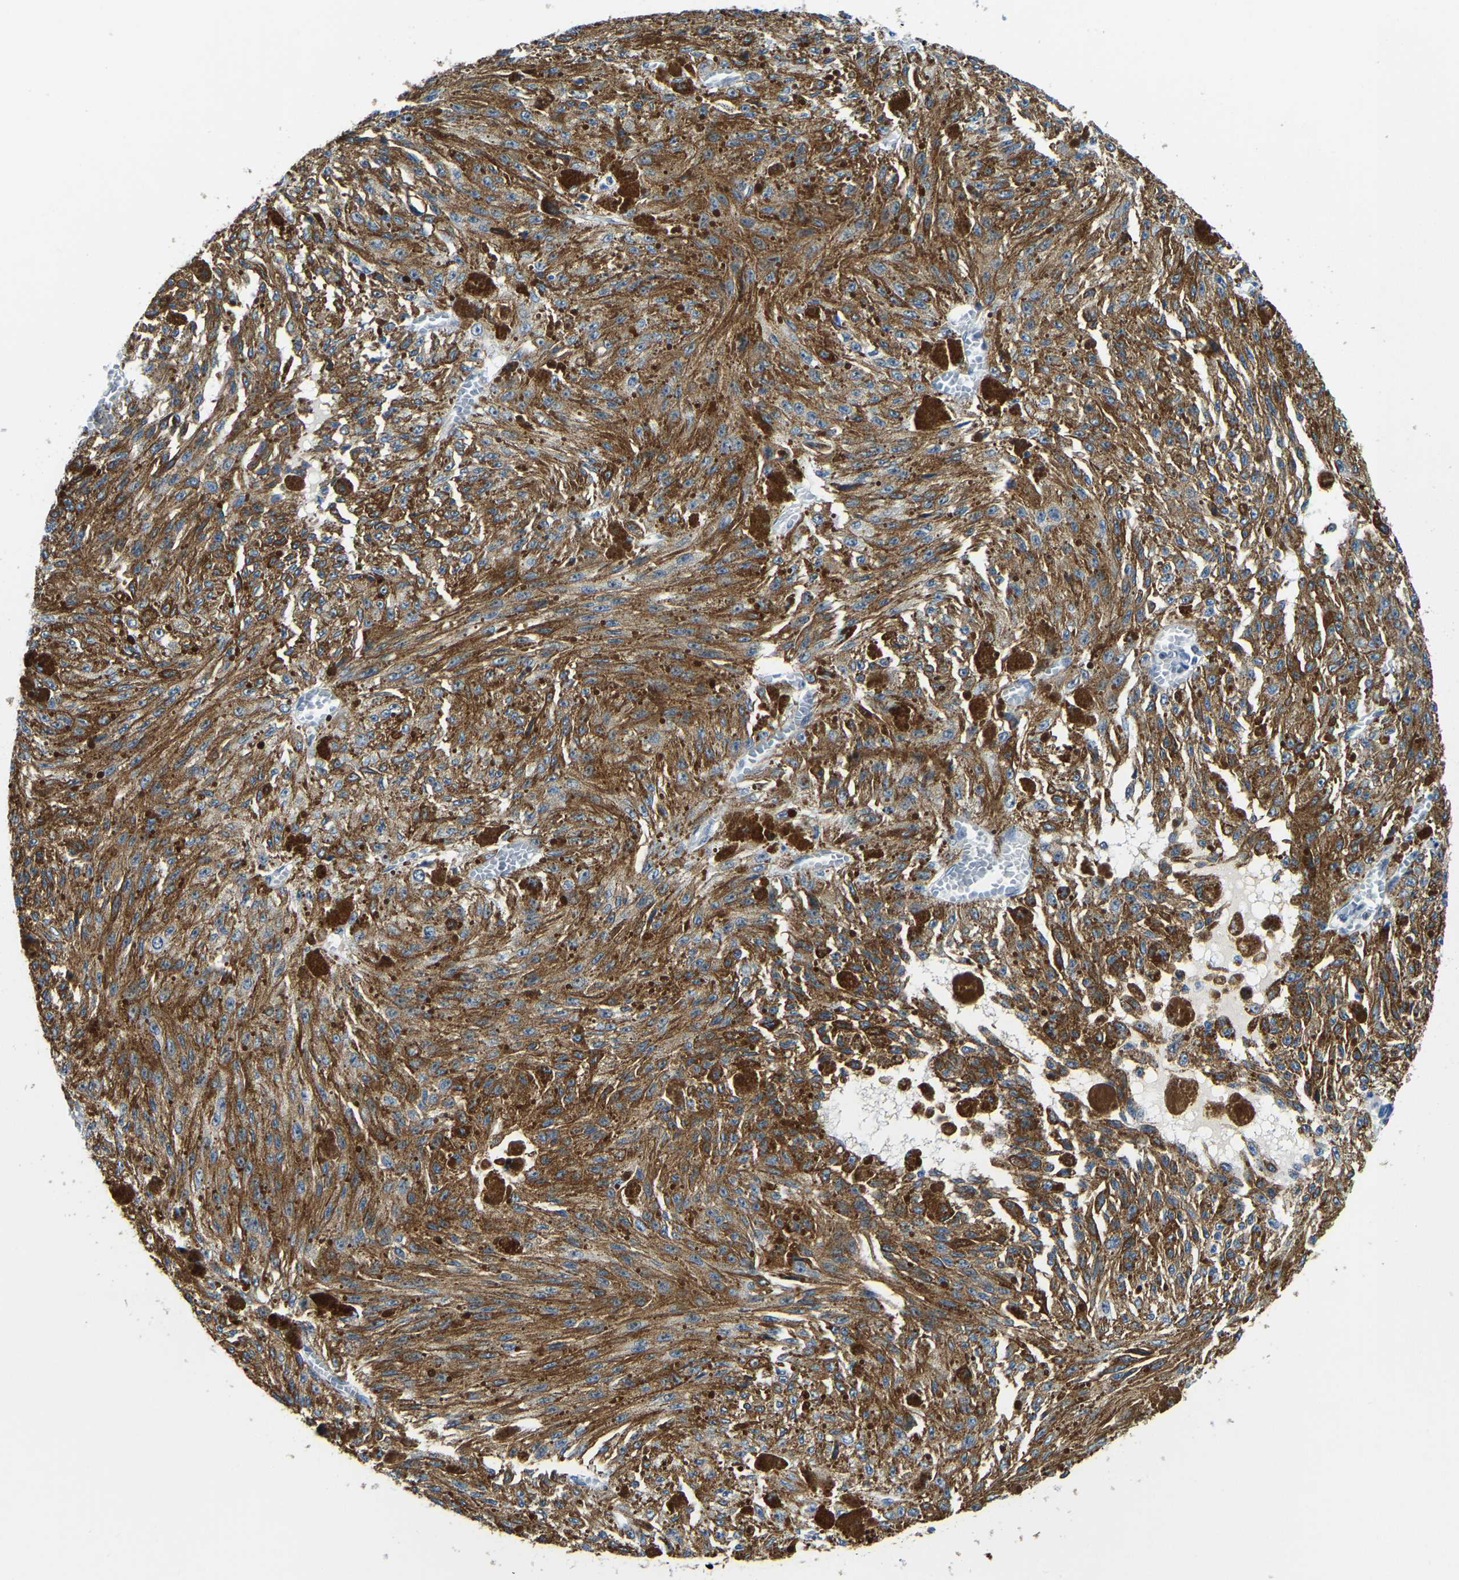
{"staining": {"intensity": "moderate", "quantity": ">75%", "location": "cytoplasmic/membranous"}, "tissue": "melanoma", "cell_type": "Tumor cells", "image_type": "cancer", "snomed": [{"axis": "morphology", "description": "Malignant melanoma, NOS"}, {"axis": "topography", "description": "Other"}], "caption": "Malignant melanoma stained with a protein marker reveals moderate staining in tumor cells.", "gene": "POLDIP3", "patient": {"sex": "male", "age": 79}}